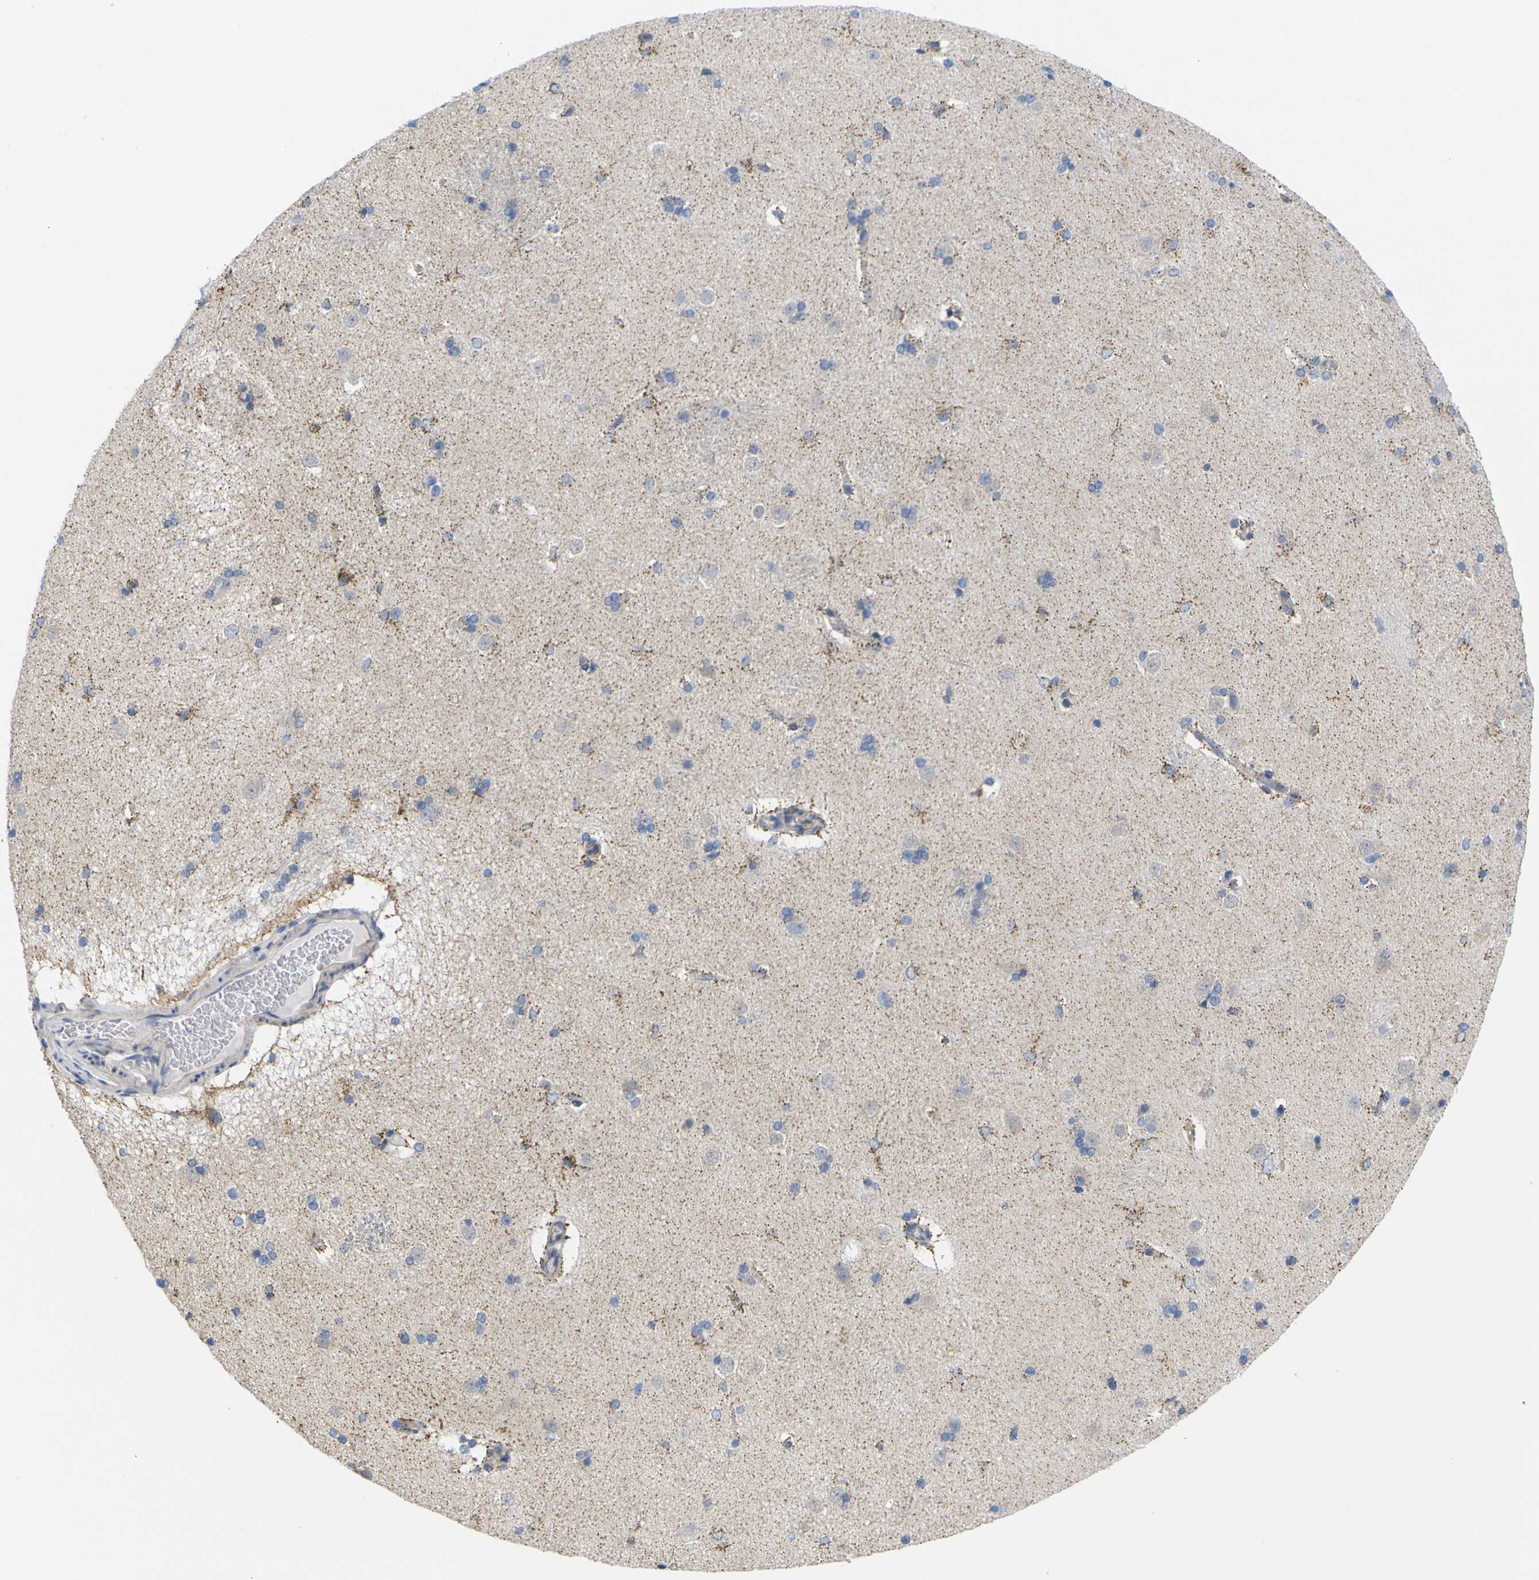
{"staining": {"intensity": "moderate", "quantity": "<25%", "location": "cytoplasmic/membranous"}, "tissue": "caudate", "cell_type": "Glial cells", "image_type": "normal", "snomed": [{"axis": "morphology", "description": "Normal tissue, NOS"}, {"axis": "topography", "description": "Lateral ventricle wall"}], "caption": "A photomicrograph of caudate stained for a protein displays moderate cytoplasmic/membranous brown staining in glial cells.", "gene": "USH1C", "patient": {"sex": "female", "age": 19}}